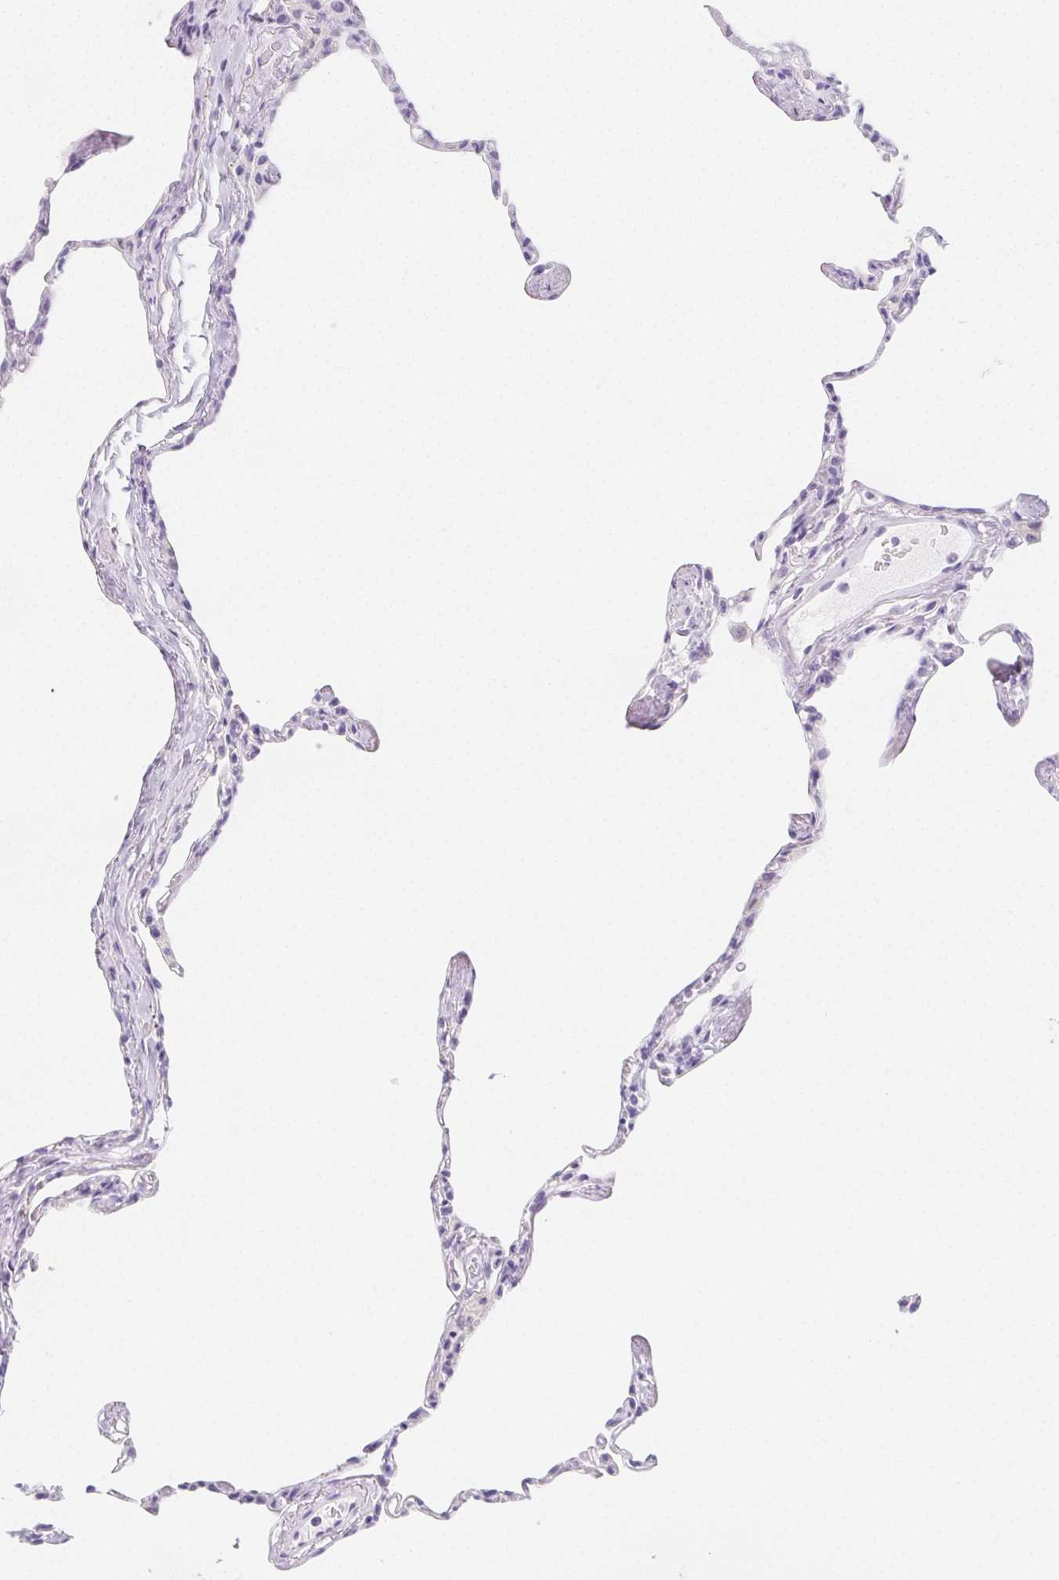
{"staining": {"intensity": "negative", "quantity": "none", "location": "none"}, "tissue": "lung", "cell_type": "Alveolar cells", "image_type": "normal", "snomed": [{"axis": "morphology", "description": "Normal tissue, NOS"}, {"axis": "topography", "description": "Lung"}], "caption": "Immunohistochemistry (IHC) image of benign human lung stained for a protein (brown), which demonstrates no expression in alveolar cells. The staining was performed using DAB (3,3'-diaminobenzidine) to visualize the protein expression in brown, while the nuclei were stained in blue with hematoxylin (Magnification: 20x).", "gene": "ZBBX", "patient": {"sex": "male", "age": 65}}